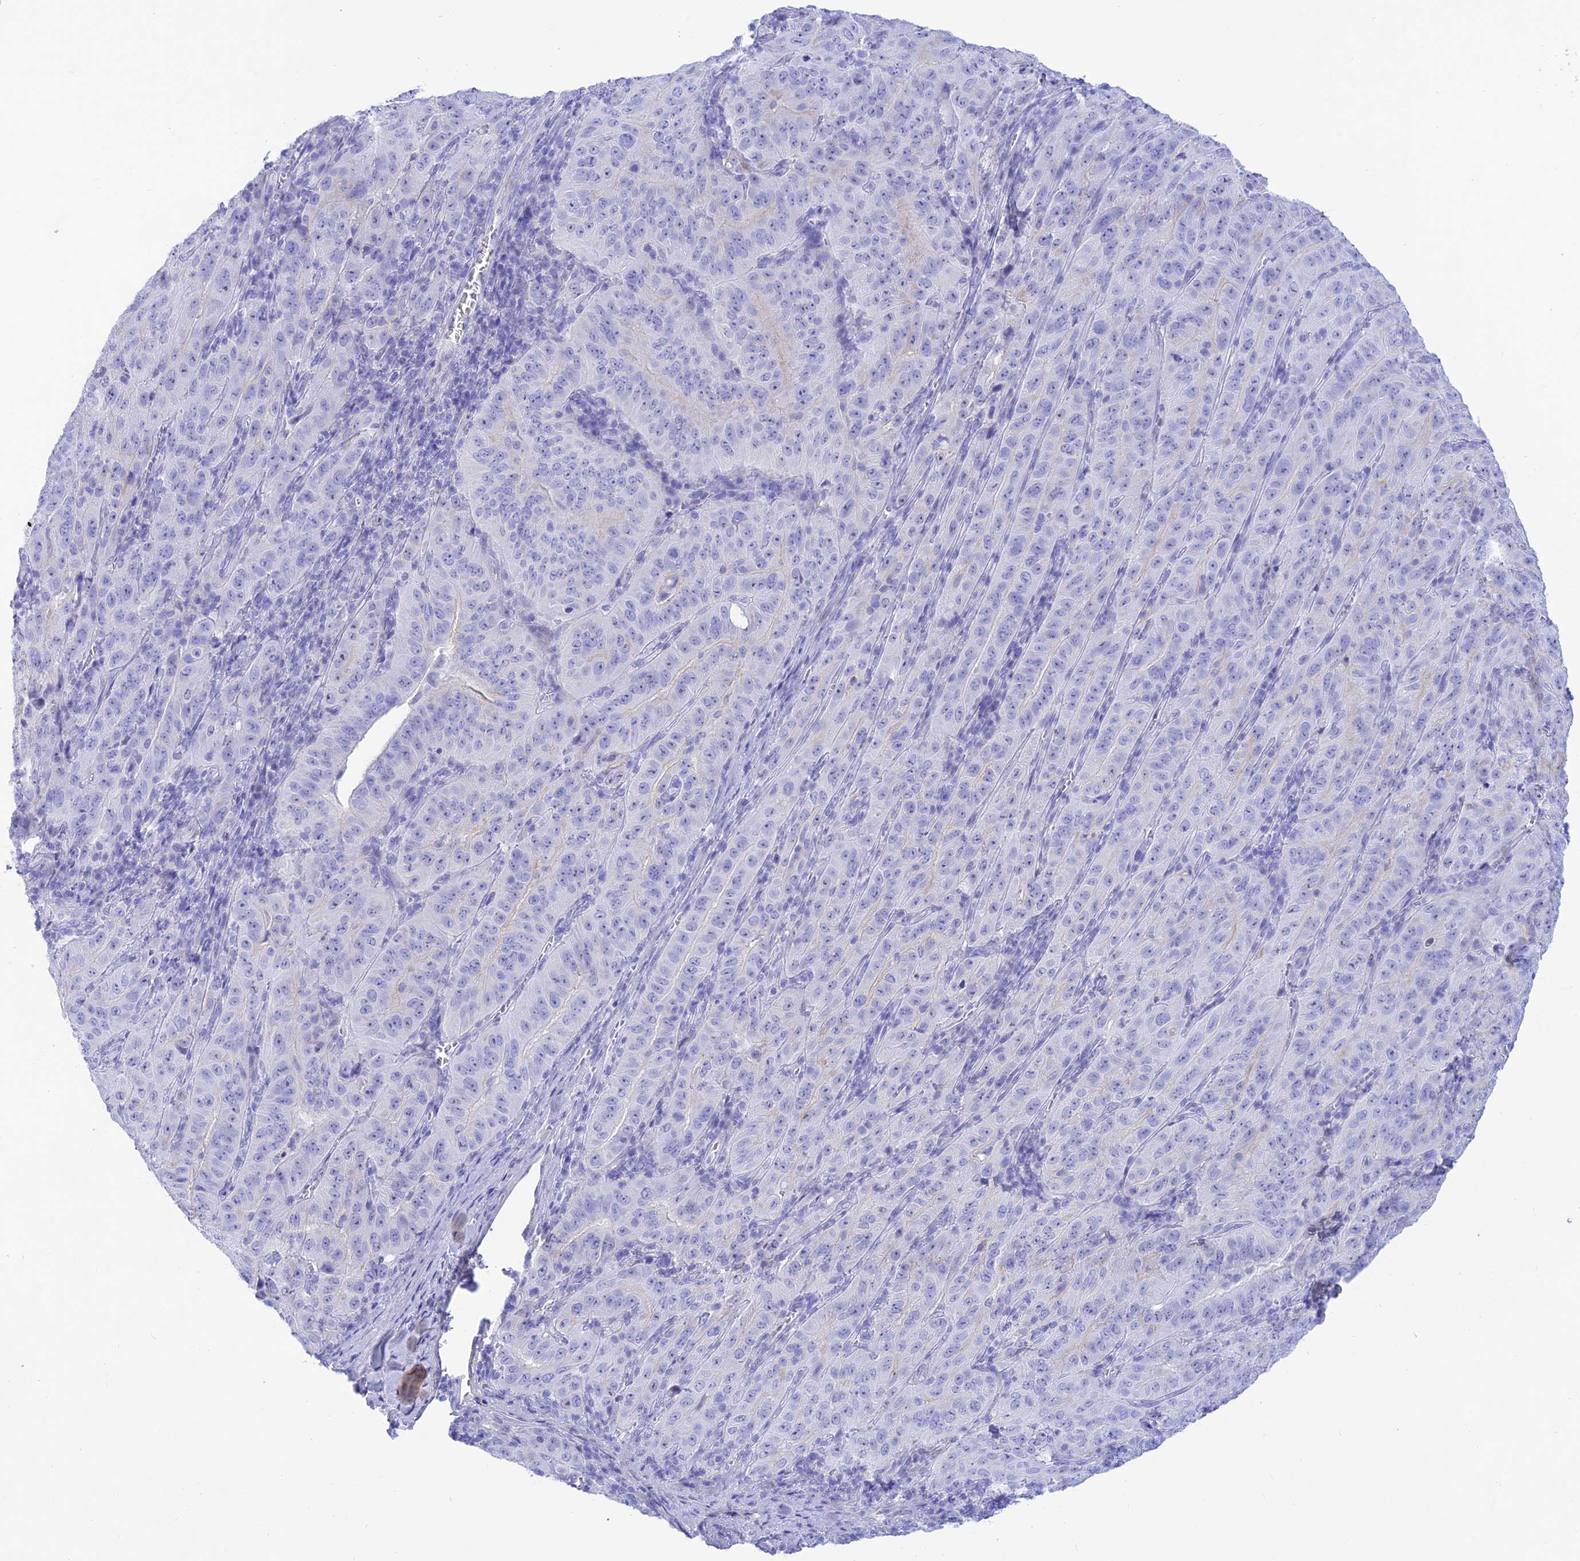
{"staining": {"intensity": "negative", "quantity": "none", "location": "none"}, "tissue": "pancreatic cancer", "cell_type": "Tumor cells", "image_type": "cancer", "snomed": [{"axis": "morphology", "description": "Adenocarcinoma, NOS"}, {"axis": "topography", "description": "Pancreas"}], "caption": "High power microscopy photomicrograph of an immunohistochemistry histopathology image of pancreatic adenocarcinoma, revealing no significant expression in tumor cells. The staining was performed using DAB to visualize the protein expression in brown, while the nuclei were stained in blue with hematoxylin (Magnification: 20x).", "gene": "PRNP", "patient": {"sex": "male", "age": 63}}